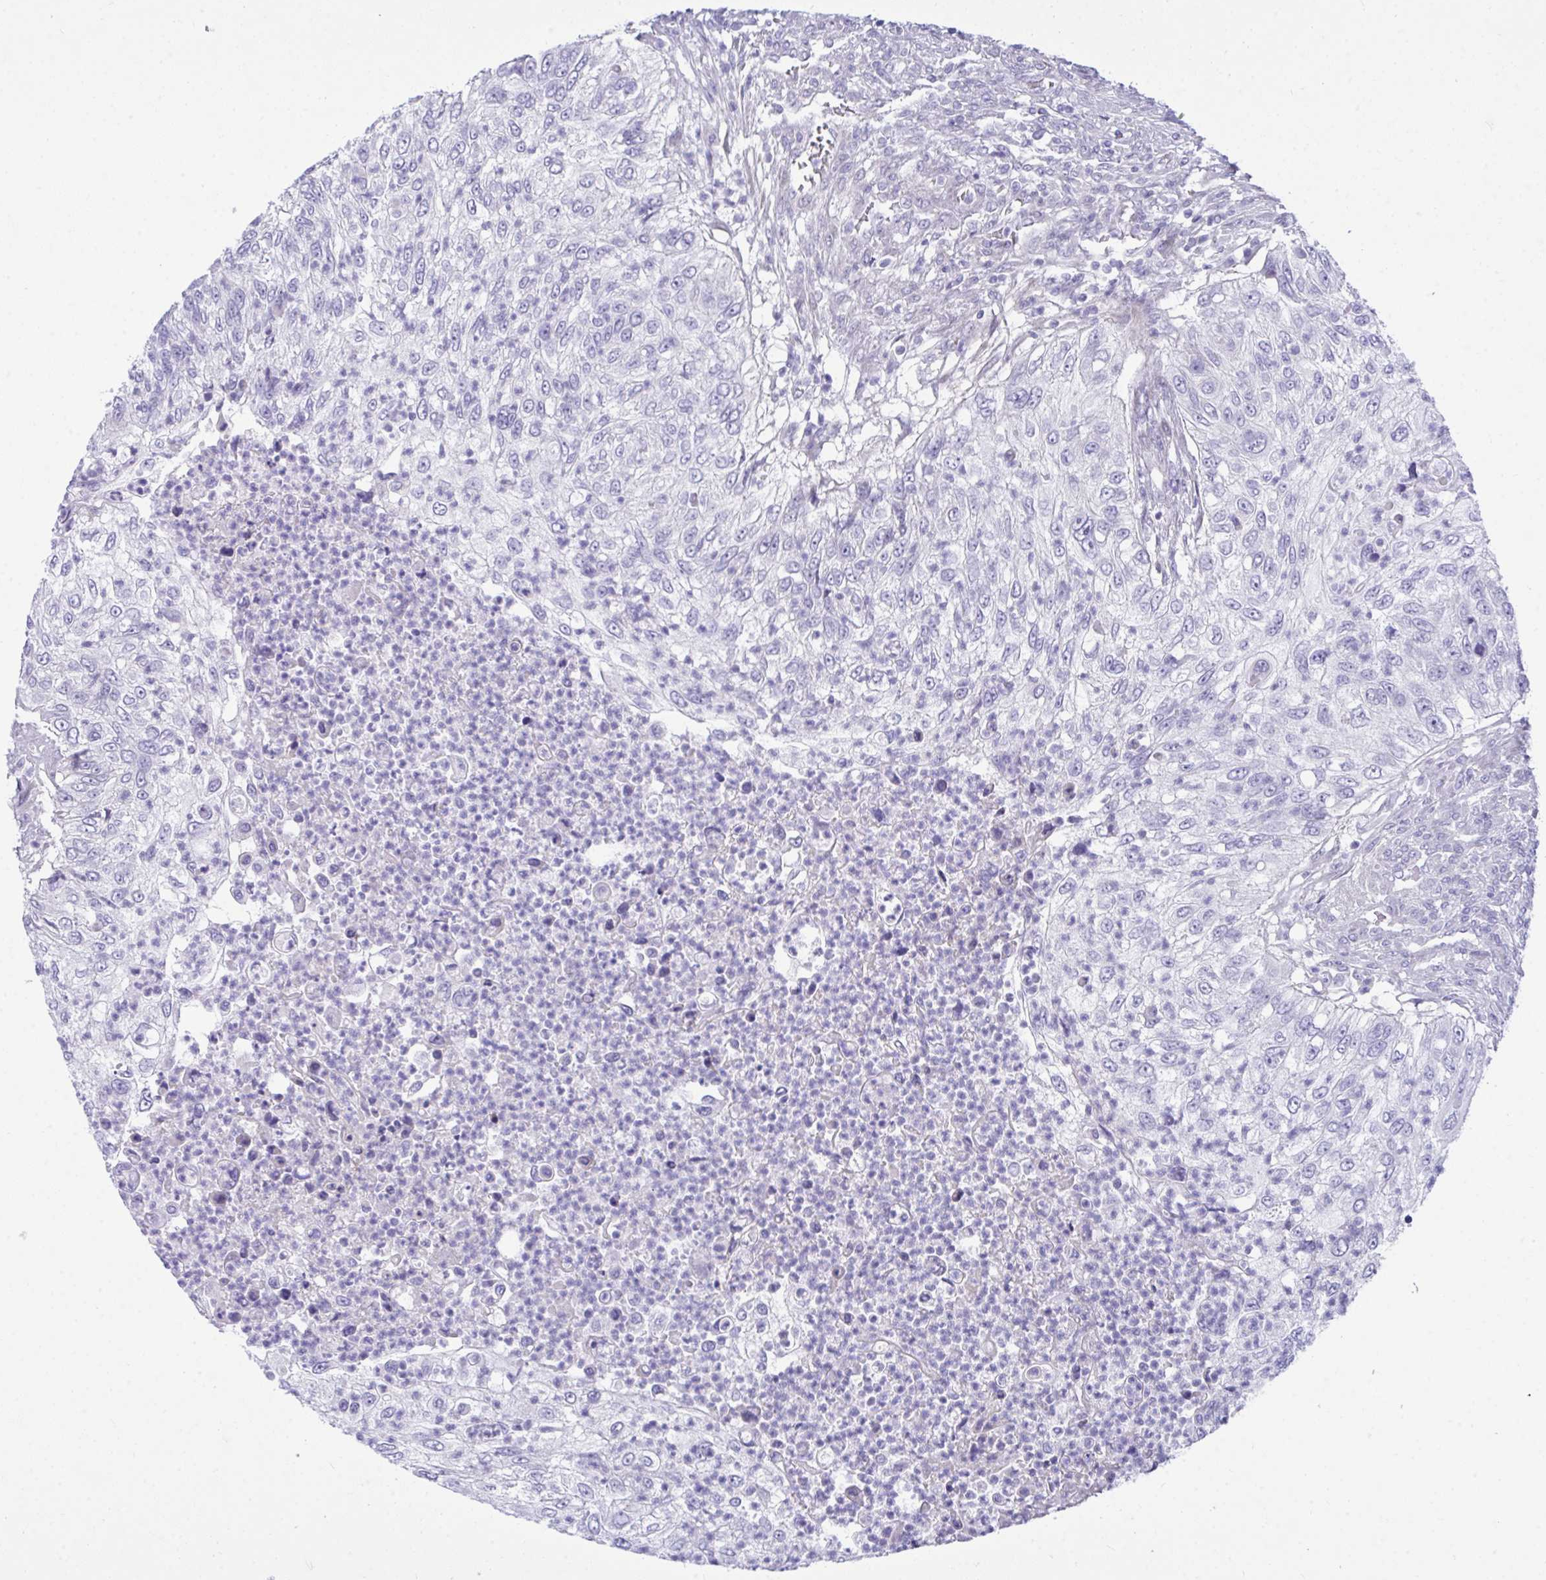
{"staining": {"intensity": "negative", "quantity": "none", "location": "none"}, "tissue": "urothelial cancer", "cell_type": "Tumor cells", "image_type": "cancer", "snomed": [{"axis": "morphology", "description": "Urothelial carcinoma, High grade"}, {"axis": "topography", "description": "Urinary bladder"}], "caption": "The histopathology image exhibits no staining of tumor cells in urothelial cancer.", "gene": "MED9", "patient": {"sex": "female", "age": 60}}